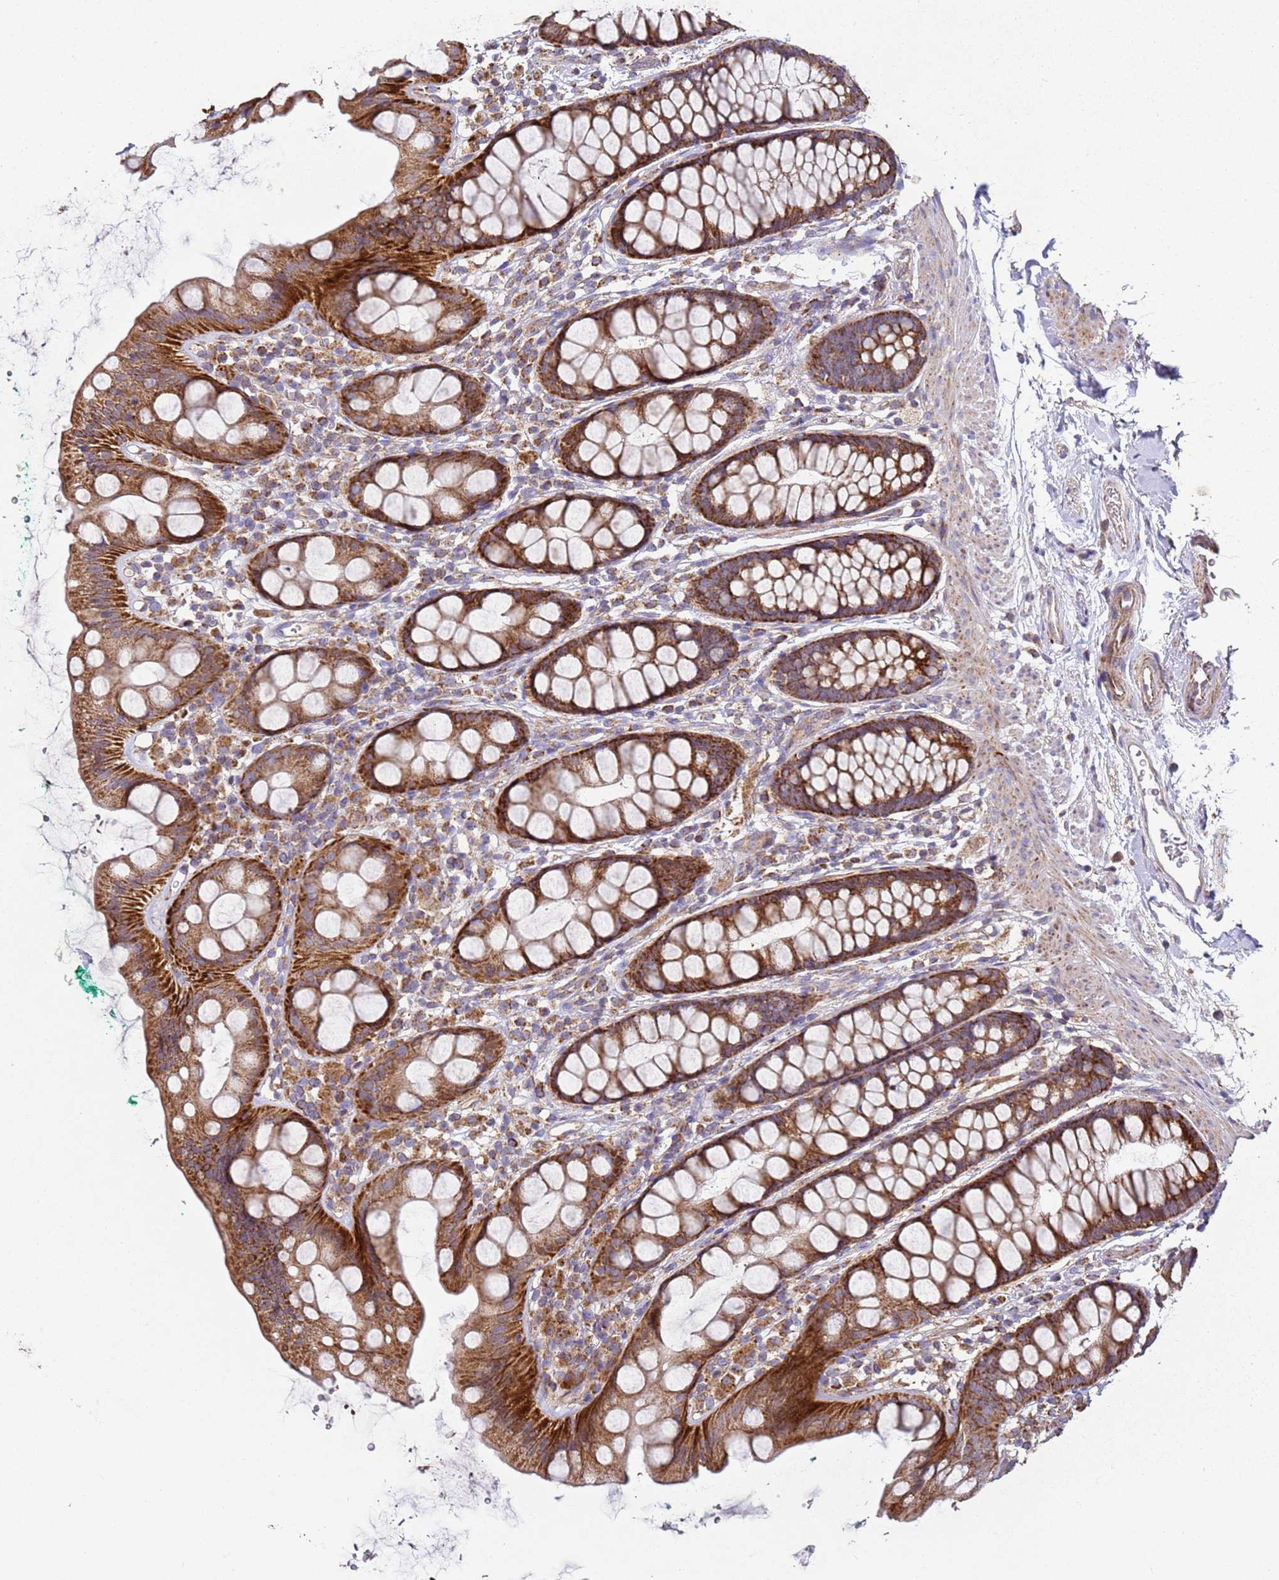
{"staining": {"intensity": "strong", "quantity": ">75%", "location": "cytoplasmic/membranous"}, "tissue": "rectum", "cell_type": "Glandular cells", "image_type": "normal", "snomed": [{"axis": "morphology", "description": "Normal tissue, NOS"}, {"axis": "topography", "description": "Rectum"}], "caption": "Protein staining of benign rectum exhibits strong cytoplasmic/membranous staining in about >75% of glandular cells. (DAB (3,3'-diaminobenzidine) IHC, brown staining for protein, blue staining for nuclei).", "gene": "FBXO33", "patient": {"sex": "female", "age": 65}}